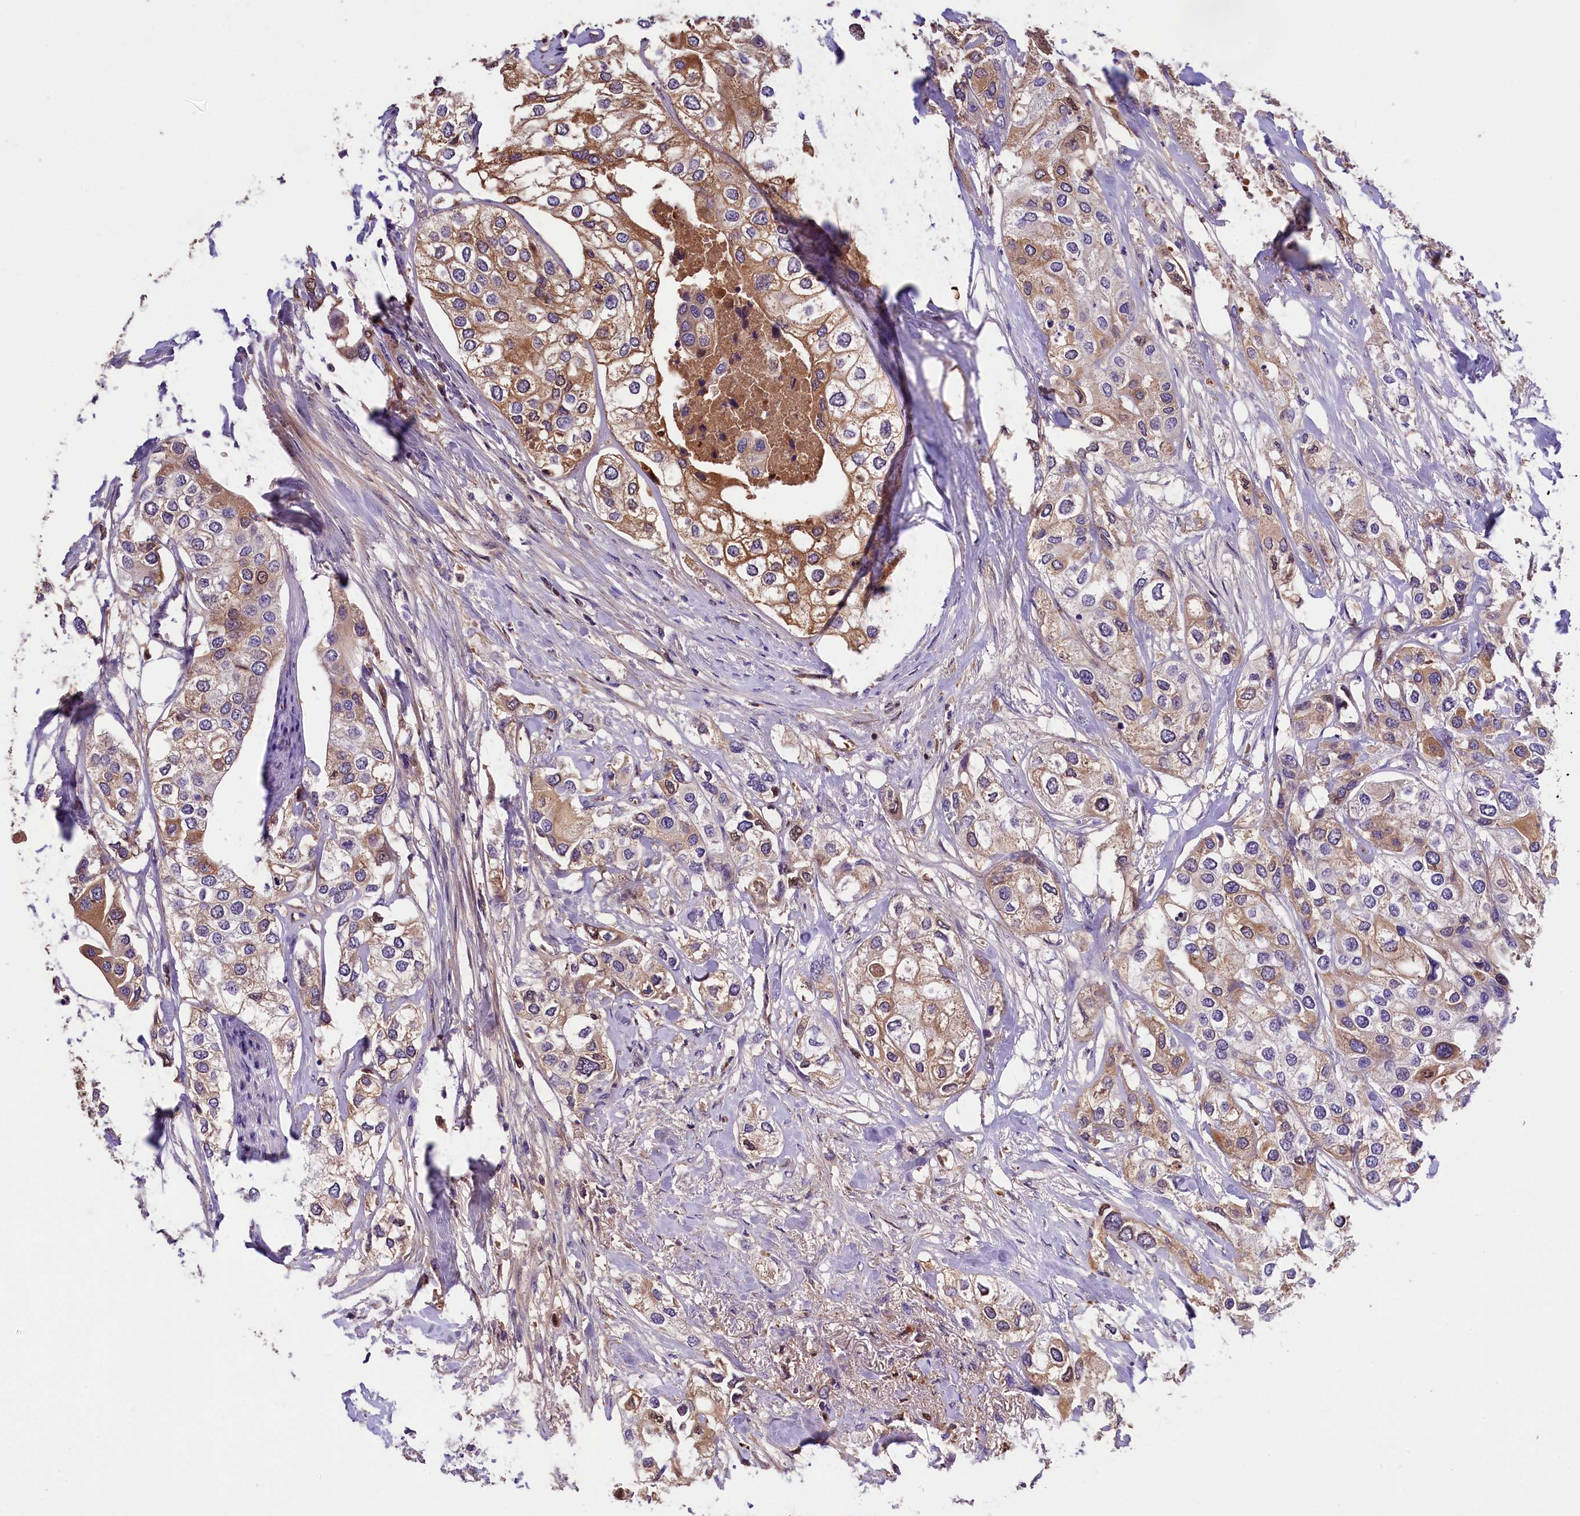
{"staining": {"intensity": "weak", "quantity": "25%-75%", "location": "cytoplasmic/membranous,nuclear"}, "tissue": "urothelial cancer", "cell_type": "Tumor cells", "image_type": "cancer", "snomed": [{"axis": "morphology", "description": "Urothelial carcinoma, High grade"}, {"axis": "topography", "description": "Urinary bladder"}], "caption": "IHC photomicrograph of neoplastic tissue: human urothelial carcinoma (high-grade) stained using IHC demonstrates low levels of weak protein expression localized specifically in the cytoplasmic/membranous and nuclear of tumor cells, appearing as a cytoplasmic/membranous and nuclear brown color.", "gene": "PHAF1", "patient": {"sex": "male", "age": 64}}